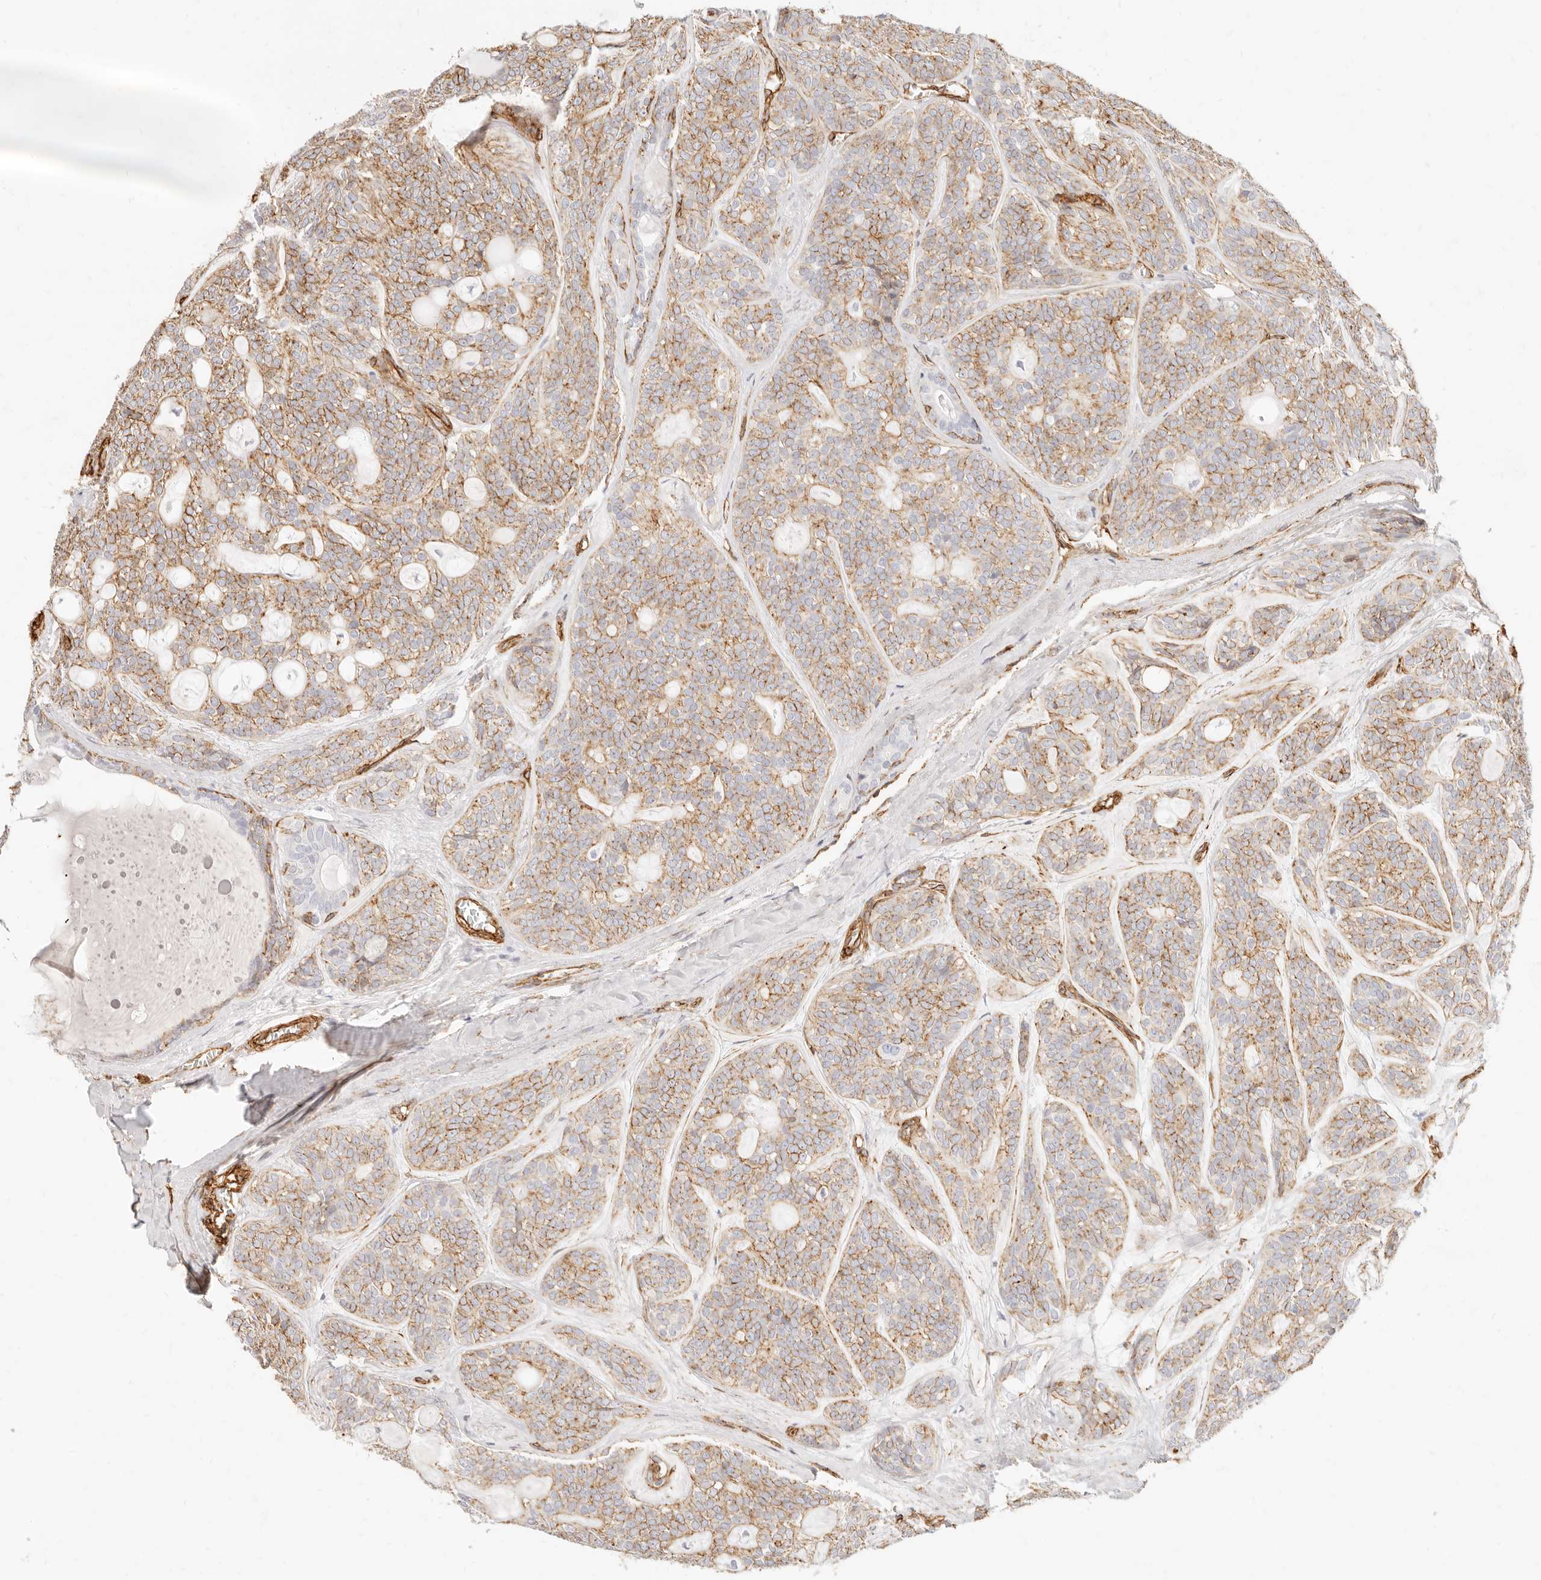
{"staining": {"intensity": "moderate", "quantity": "25%-75%", "location": "cytoplasmic/membranous"}, "tissue": "head and neck cancer", "cell_type": "Tumor cells", "image_type": "cancer", "snomed": [{"axis": "morphology", "description": "Adenocarcinoma, NOS"}, {"axis": "topography", "description": "Head-Neck"}], "caption": "Brown immunohistochemical staining in head and neck cancer shows moderate cytoplasmic/membranous staining in approximately 25%-75% of tumor cells.", "gene": "NUS1", "patient": {"sex": "male", "age": 66}}